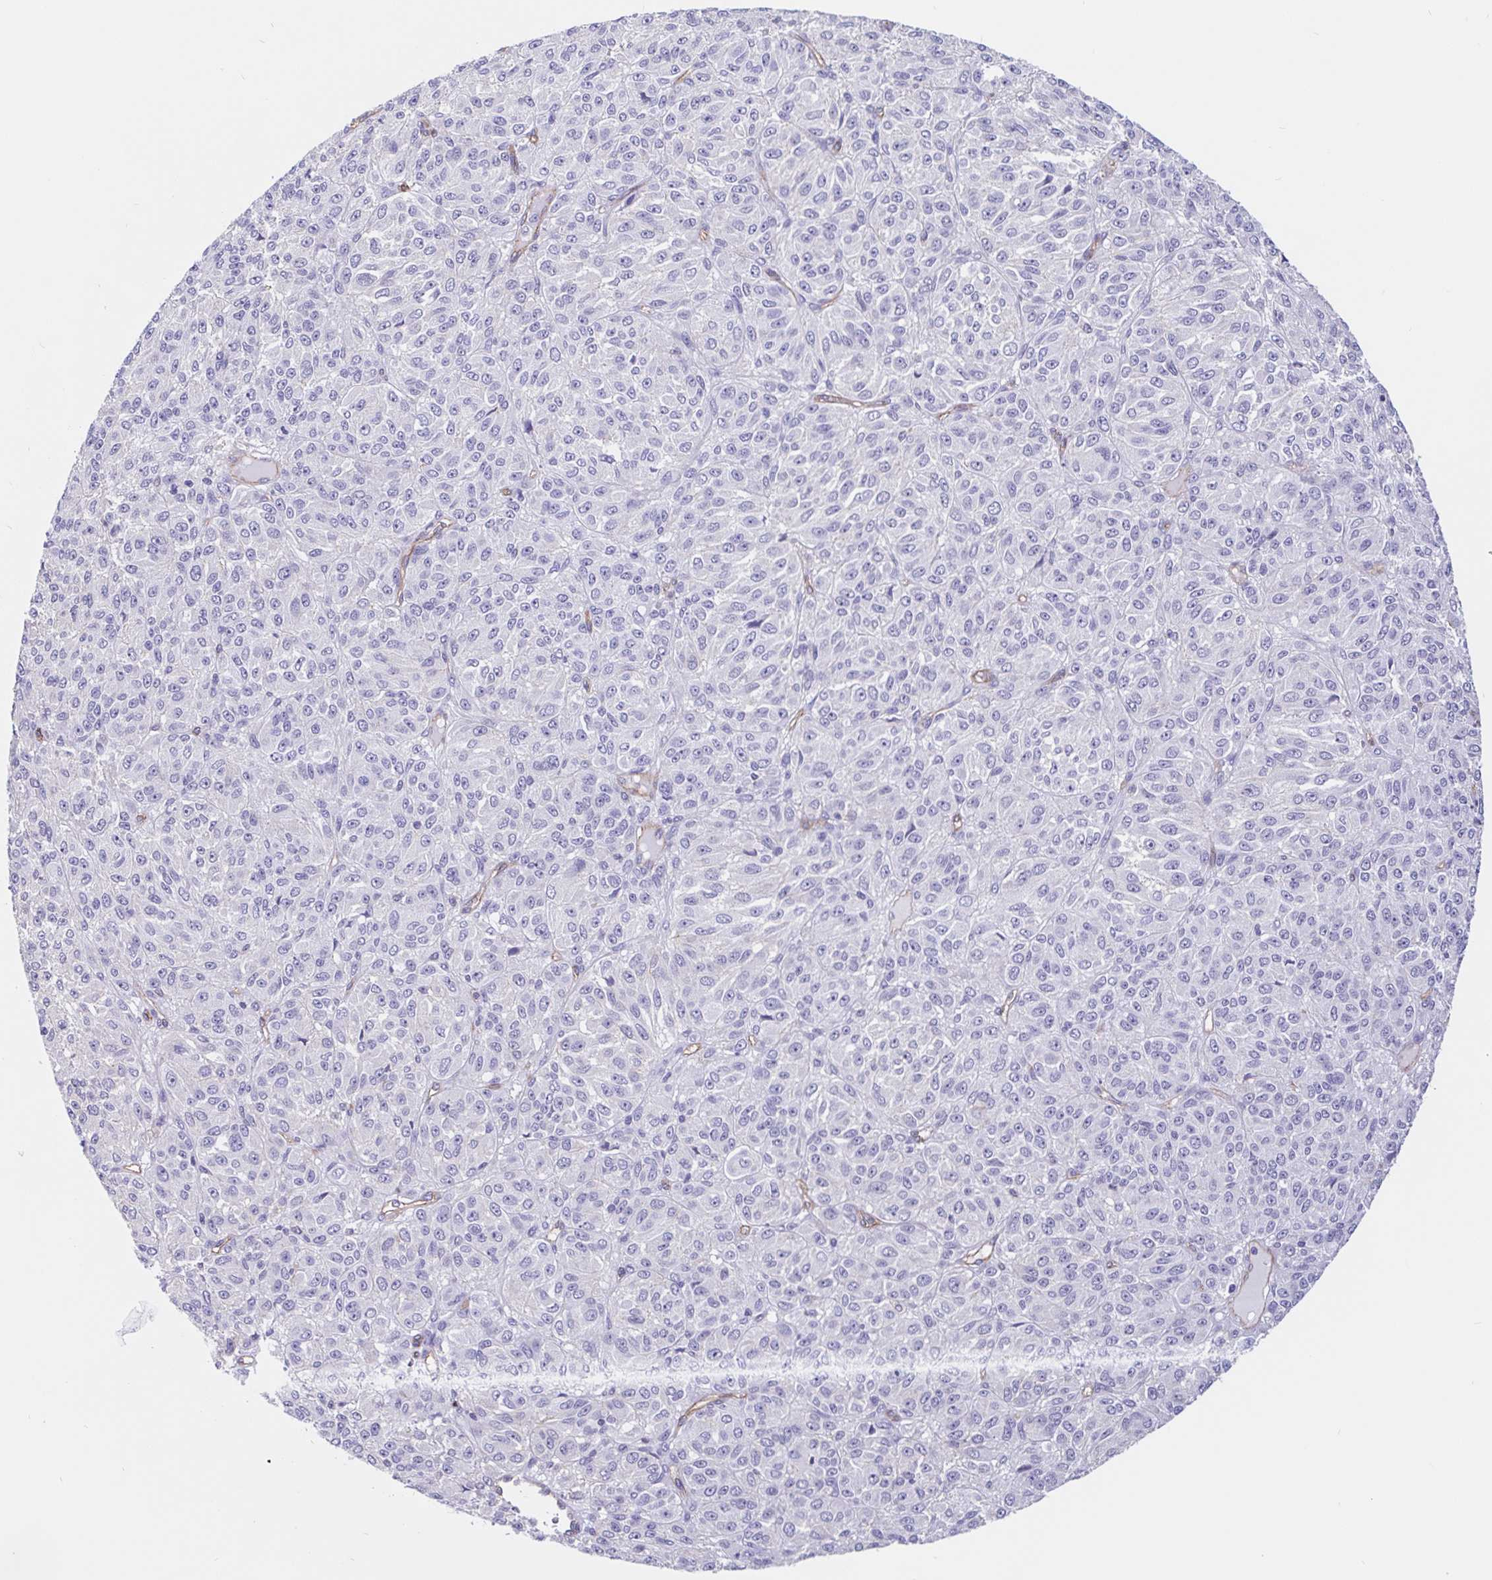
{"staining": {"intensity": "negative", "quantity": "none", "location": "none"}, "tissue": "melanoma", "cell_type": "Tumor cells", "image_type": "cancer", "snomed": [{"axis": "morphology", "description": "Malignant melanoma, Metastatic site"}, {"axis": "topography", "description": "Brain"}], "caption": "Tumor cells are negative for protein expression in human malignant melanoma (metastatic site). Brightfield microscopy of IHC stained with DAB (3,3'-diaminobenzidine) (brown) and hematoxylin (blue), captured at high magnification.", "gene": "LIMCH1", "patient": {"sex": "female", "age": 56}}